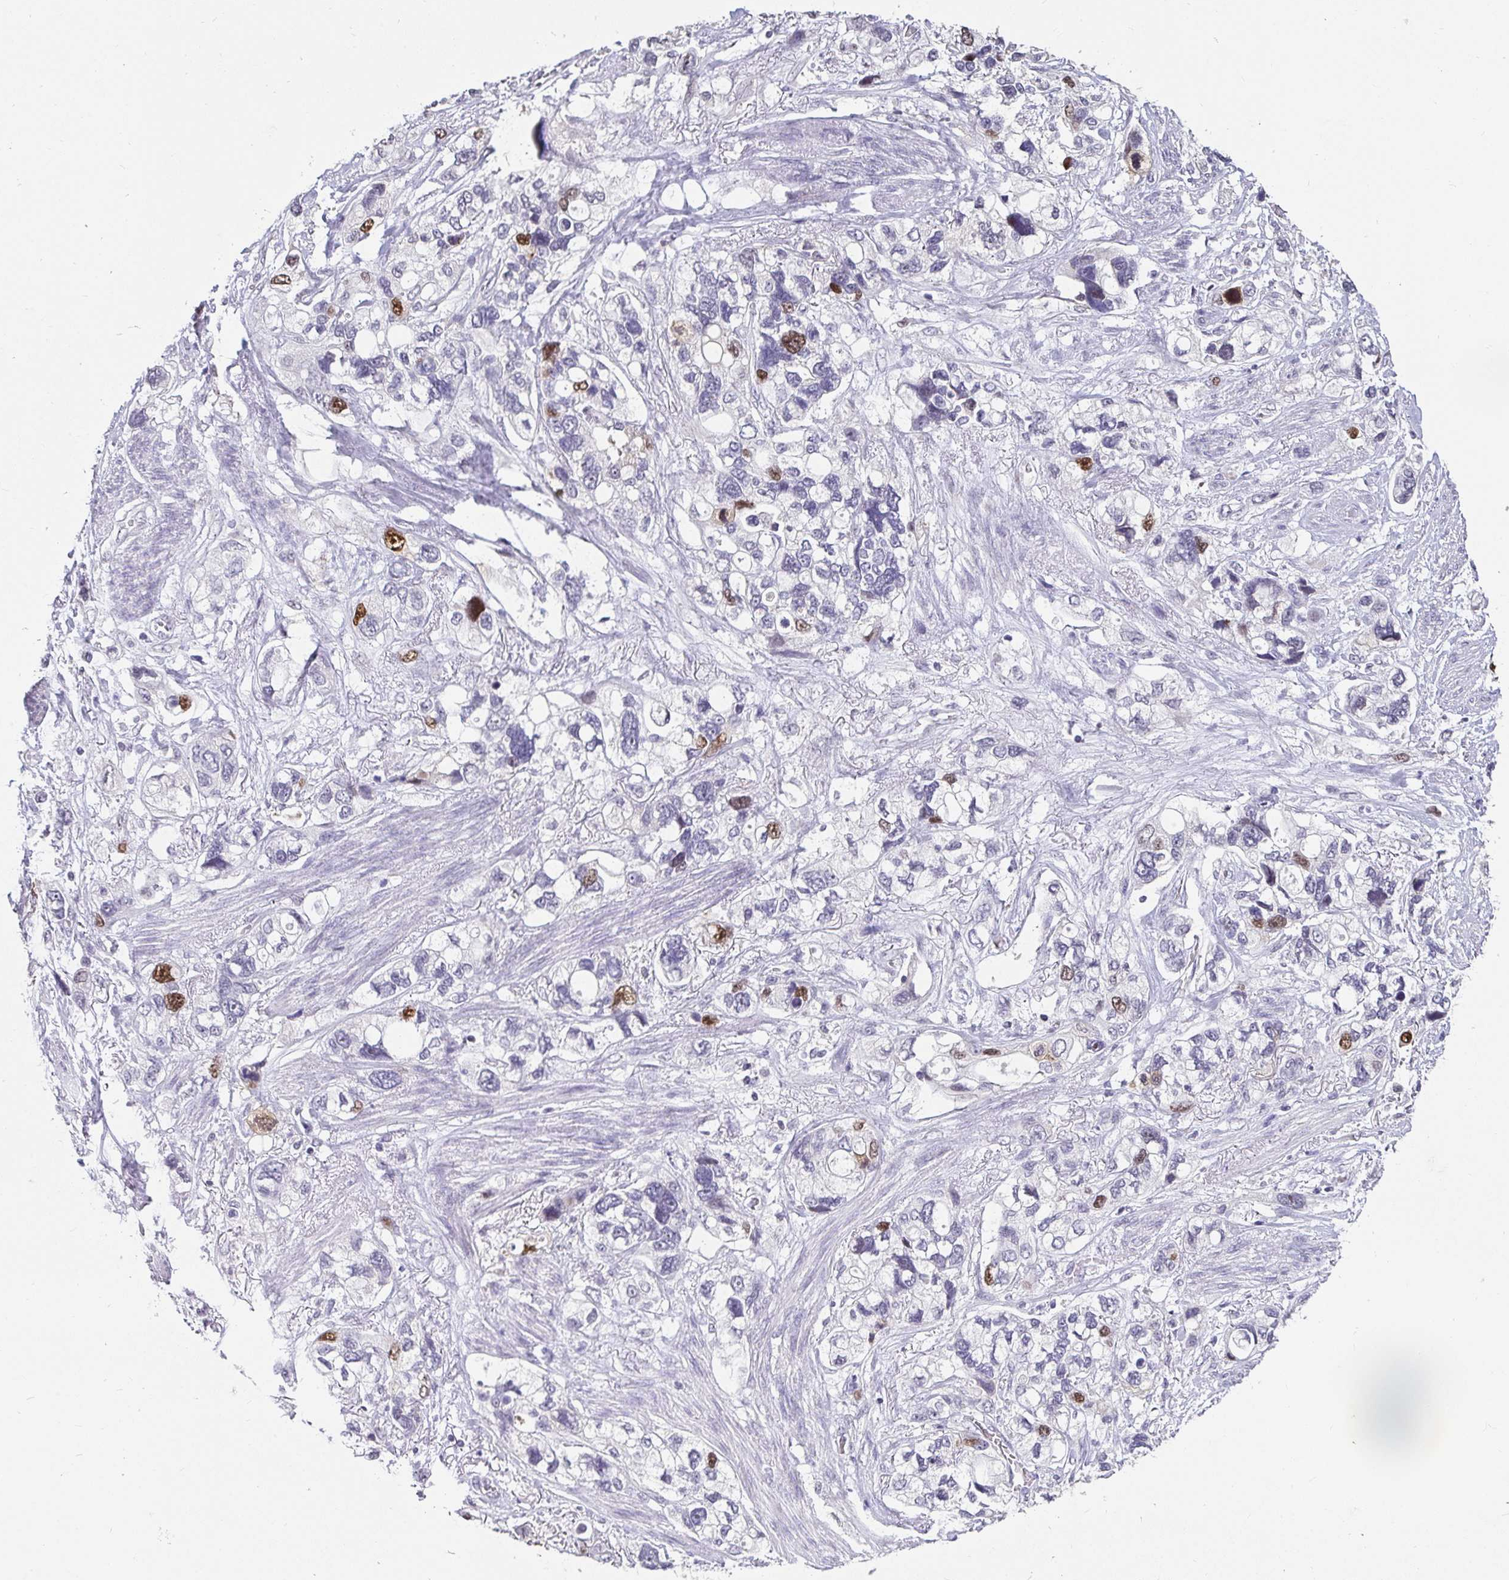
{"staining": {"intensity": "strong", "quantity": "<25%", "location": "nuclear"}, "tissue": "stomach cancer", "cell_type": "Tumor cells", "image_type": "cancer", "snomed": [{"axis": "morphology", "description": "Adenocarcinoma, NOS"}, {"axis": "topography", "description": "Stomach, upper"}], "caption": "Stomach cancer stained with DAB IHC exhibits medium levels of strong nuclear staining in about <25% of tumor cells.", "gene": "ANLN", "patient": {"sex": "female", "age": 81}}